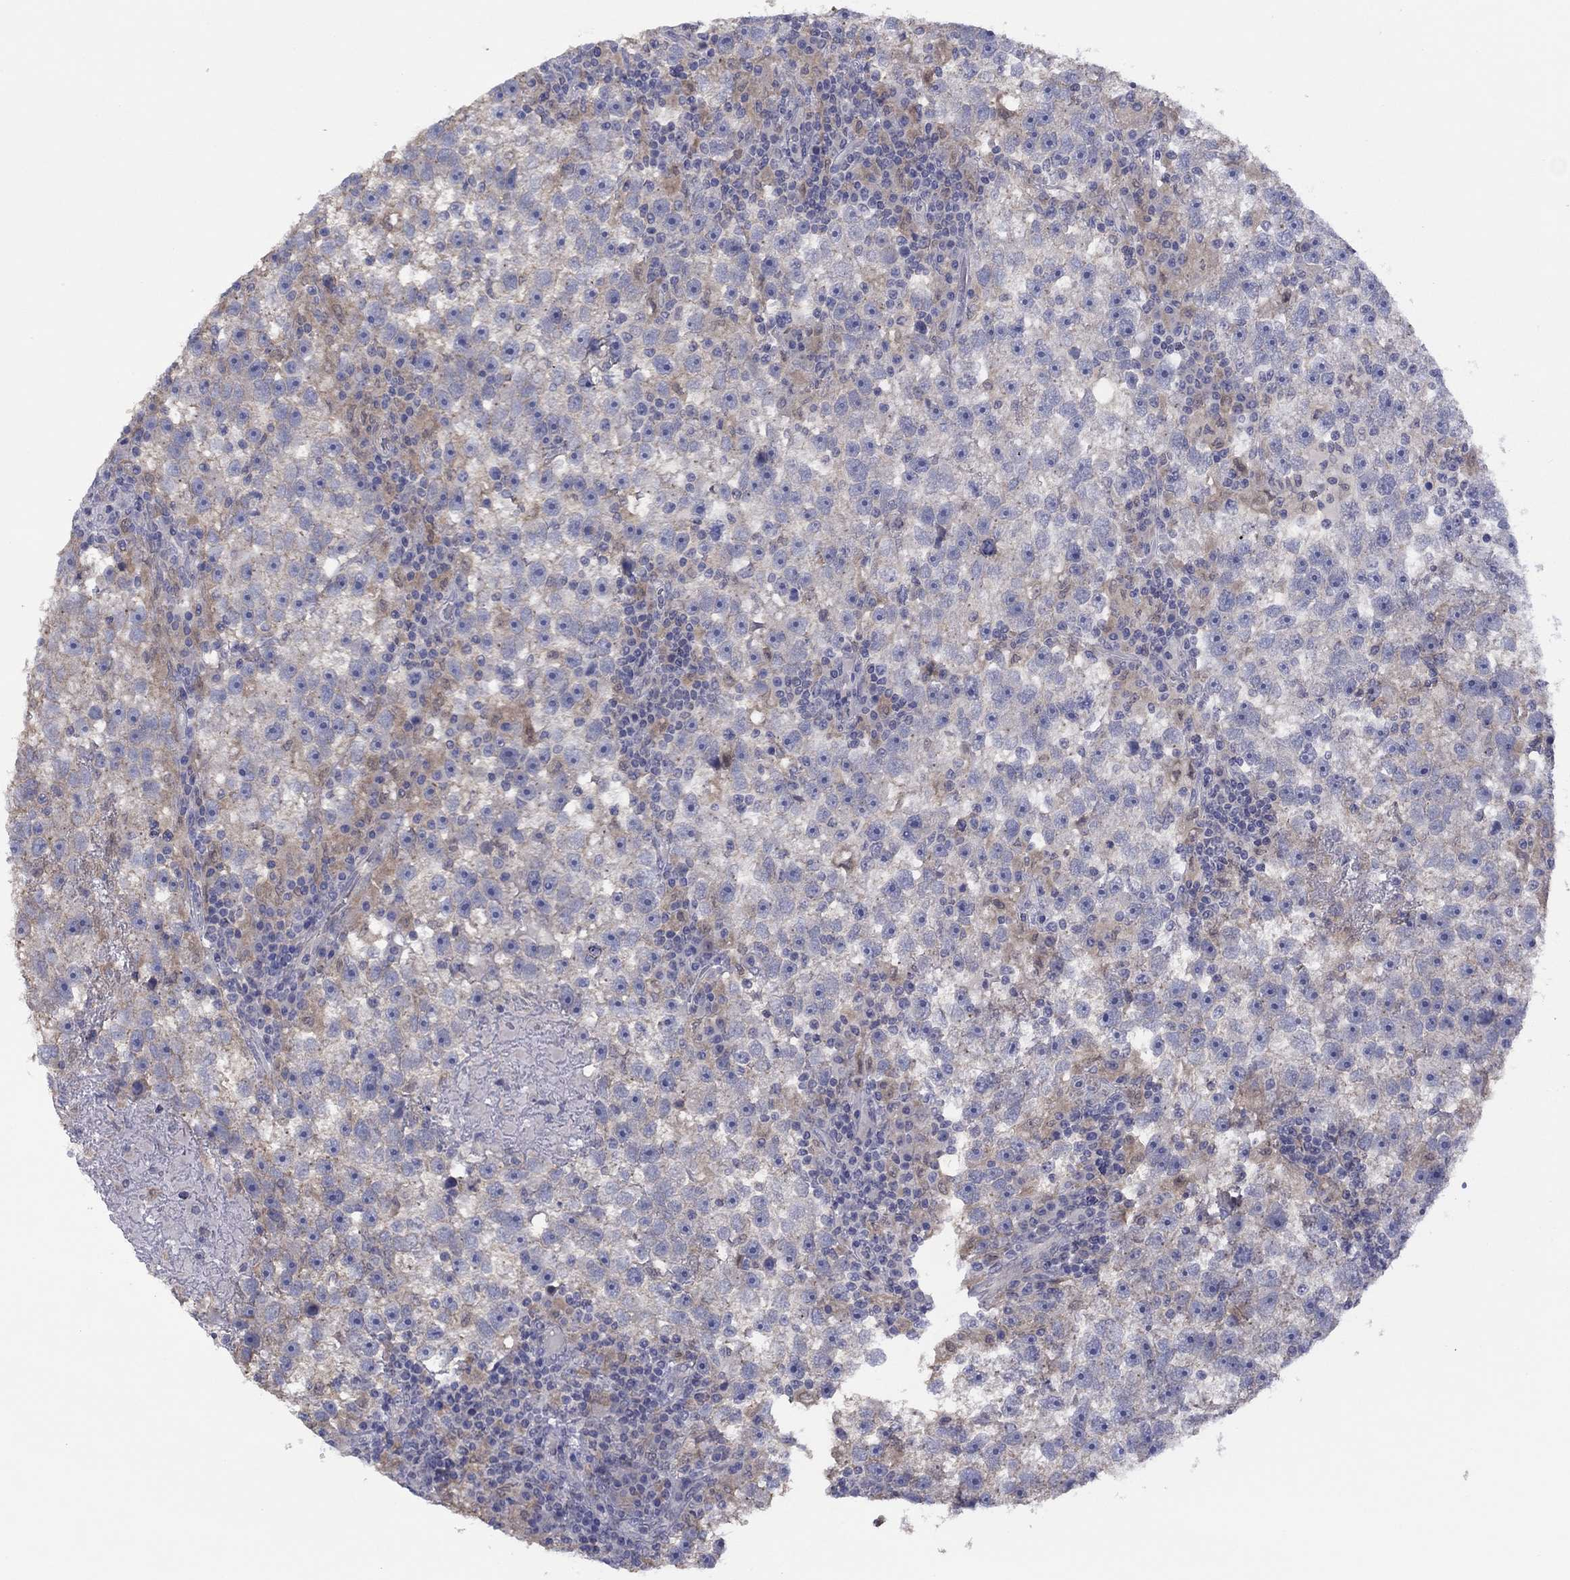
{"staining": {"intensity": "weak", "quantity": "25%-75%", "location": "cytoplasmic/membranous"}, "tissue": "testis cancer", "cell_type": "Tumor cells", "image_type": "cancer", "snomed": [{"axis": "morphology", "description": "Seminoma, NOS"}, {"axis": "topography", "description": "Testis"}], "caption": "High-power microscopy captured an immunohistochemistry (IHC) micrograph of testis seminoma, revealing weak cytoplasmic/membranous staining in approximately 25%-75% of tumor cells.", "gene": "CYP2B6", "patient": {"sex": "male", "age": 47}}